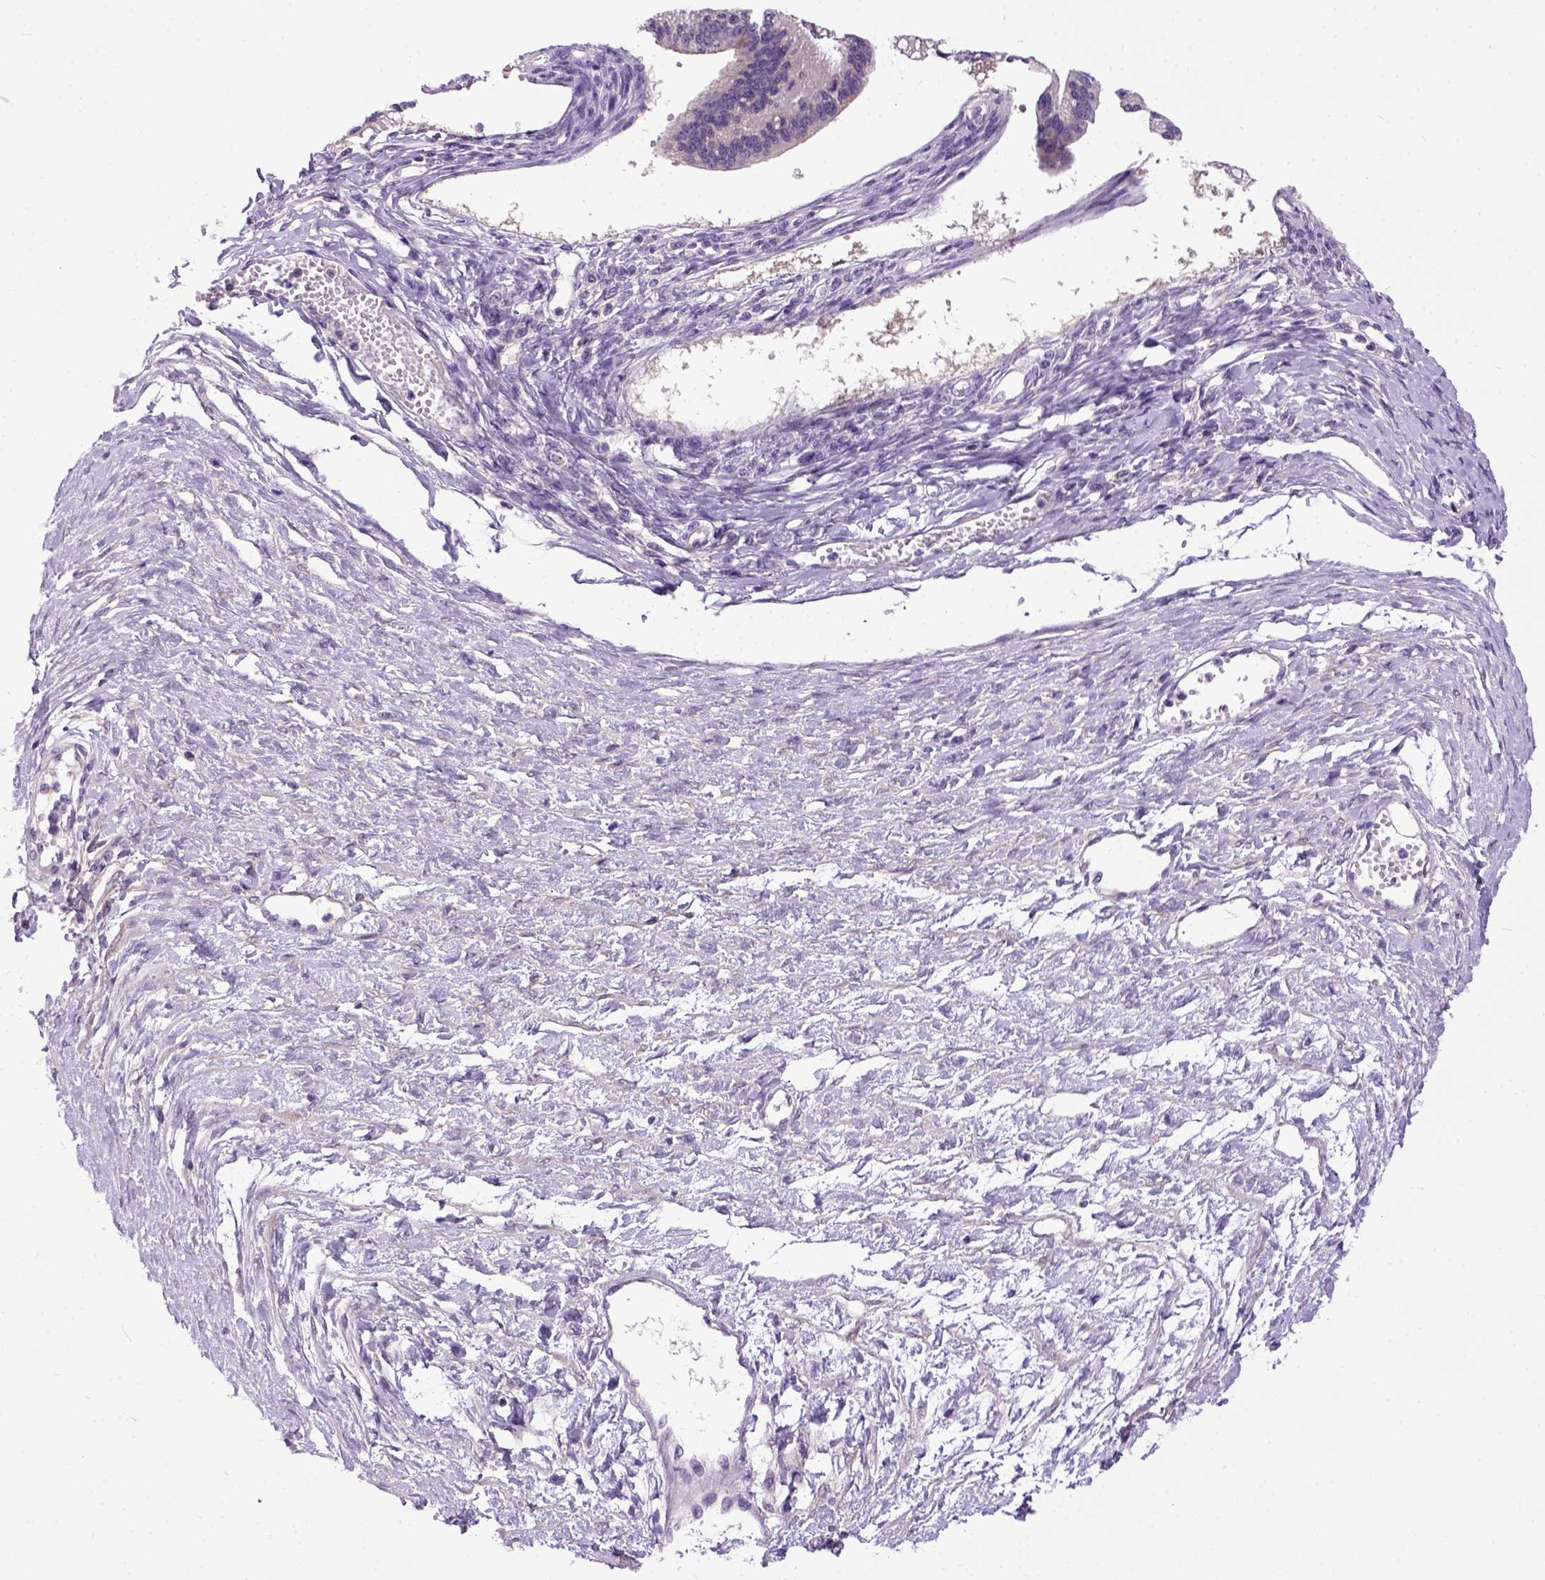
{"staining": {"intensity": "negative", "quantity": "none", "location": "none"}, "tissue": "ovarian cancer", "cell_type": "Tumor cells", "image_type": "cancer", "snomed": [{"axis": "morphology", "description": "Cystadenocarcinoma, mucinous, NOS"}, {"axis": "topography", "description": "Ovary"}], "caption": "Ovarian cancer stained for a protein using immunohistochemistry (IHC) reveals no staining tumor cells.", "gene": "NEK5", "patient": {"sex": "female", "age": 73}}